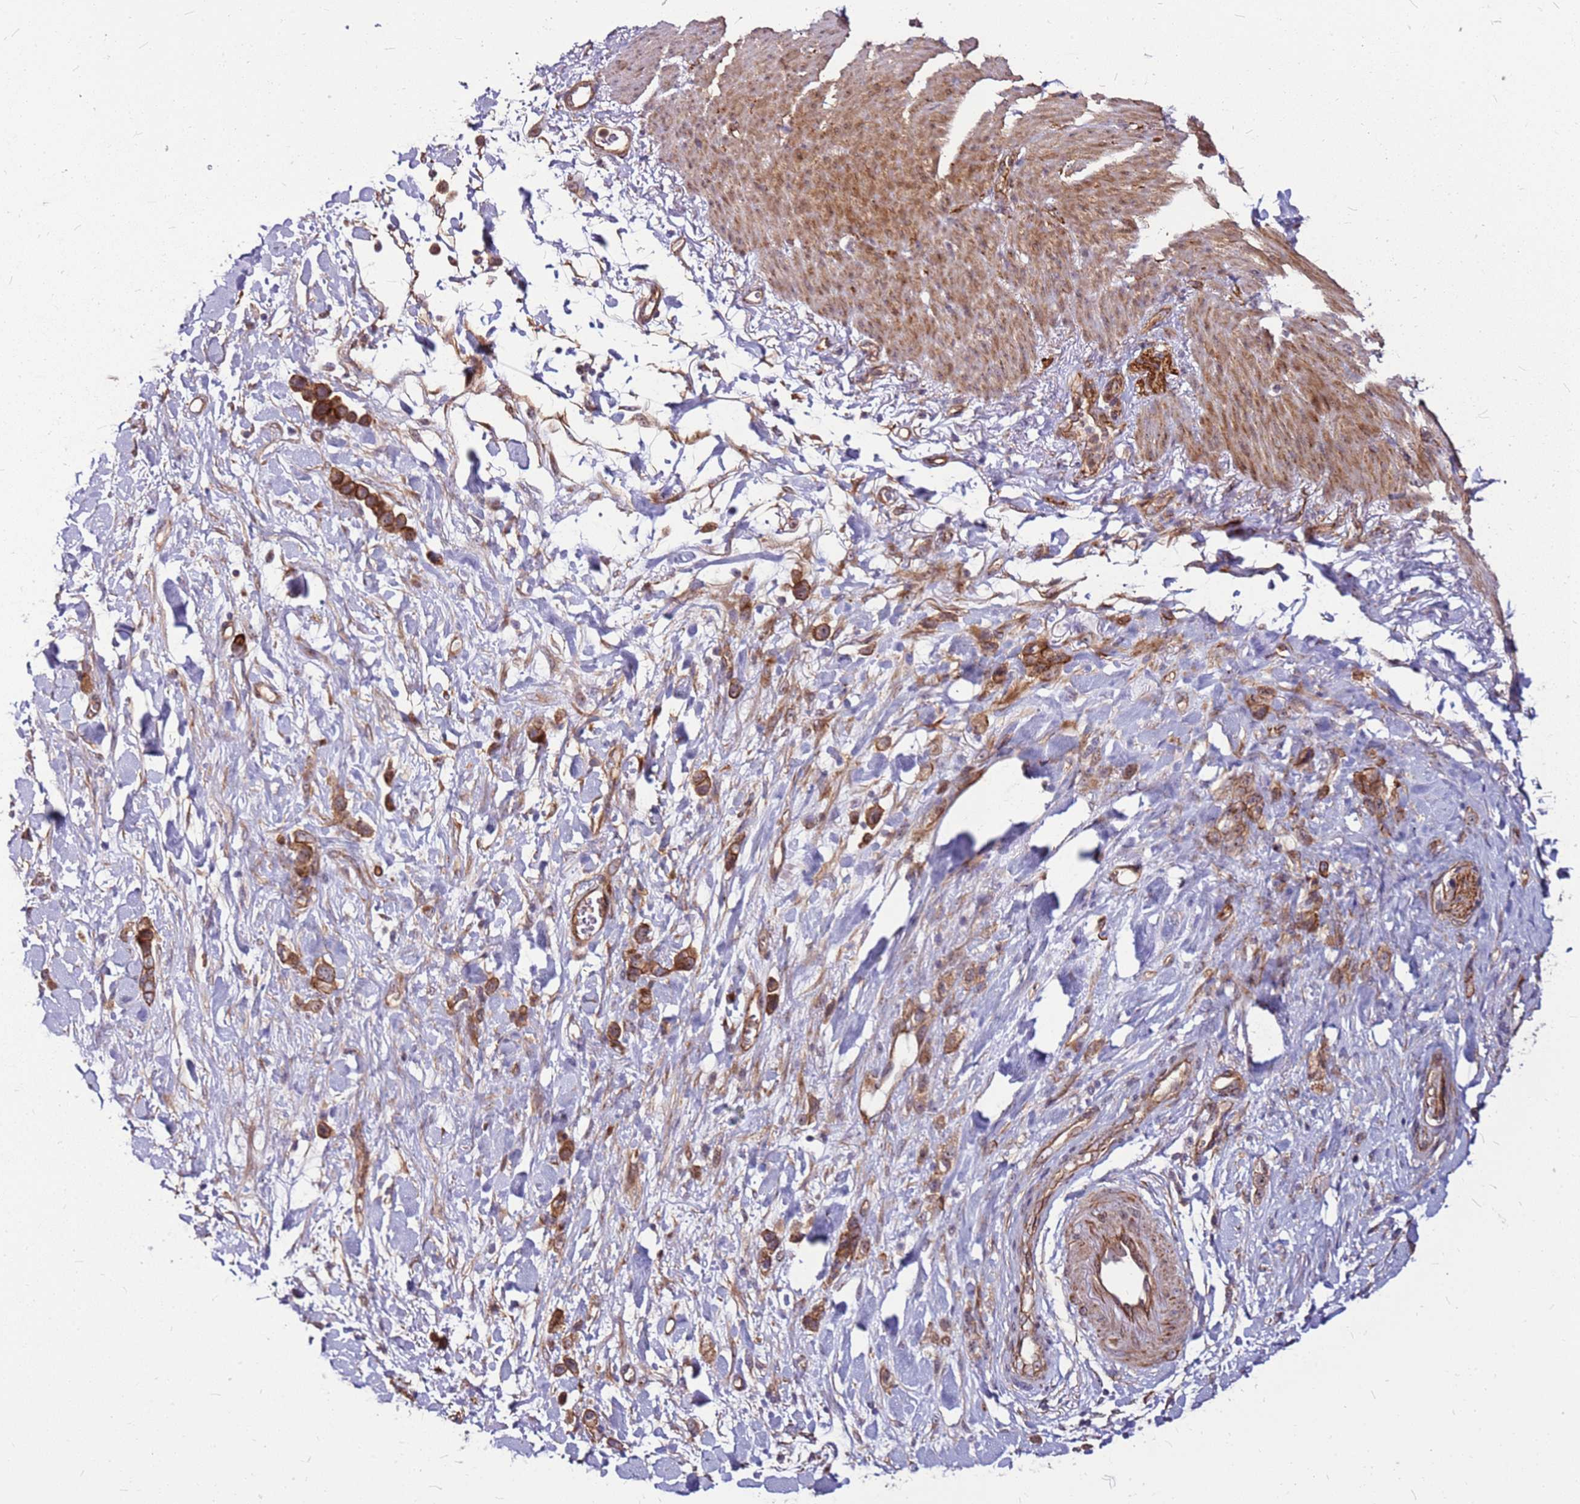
{"staining": {"intensity": "moderate", "quantity": ">75%", "location": "cytoplasmic/membranous"}, "tissue": "stomach cancer", "cell_type": "Tumor cells", "image_type": "cancer", "snomed": [{"axis": "morphology", "description": "Adenocarcinoma, NOS"}, {"axis": "topography", "description": "Stomach"}], "caption": "Protein staining shows moderate cytoplasmic/membranous positivity in about >75% of tumor cells in stomach cancer. The staining is performed using DAB brown chromogen to label protein expression. The nuclei are counter-stained blue using hematoxylin.", "gene": "TOPAZ1", "patient": {"sex": "female", "age": 65}}